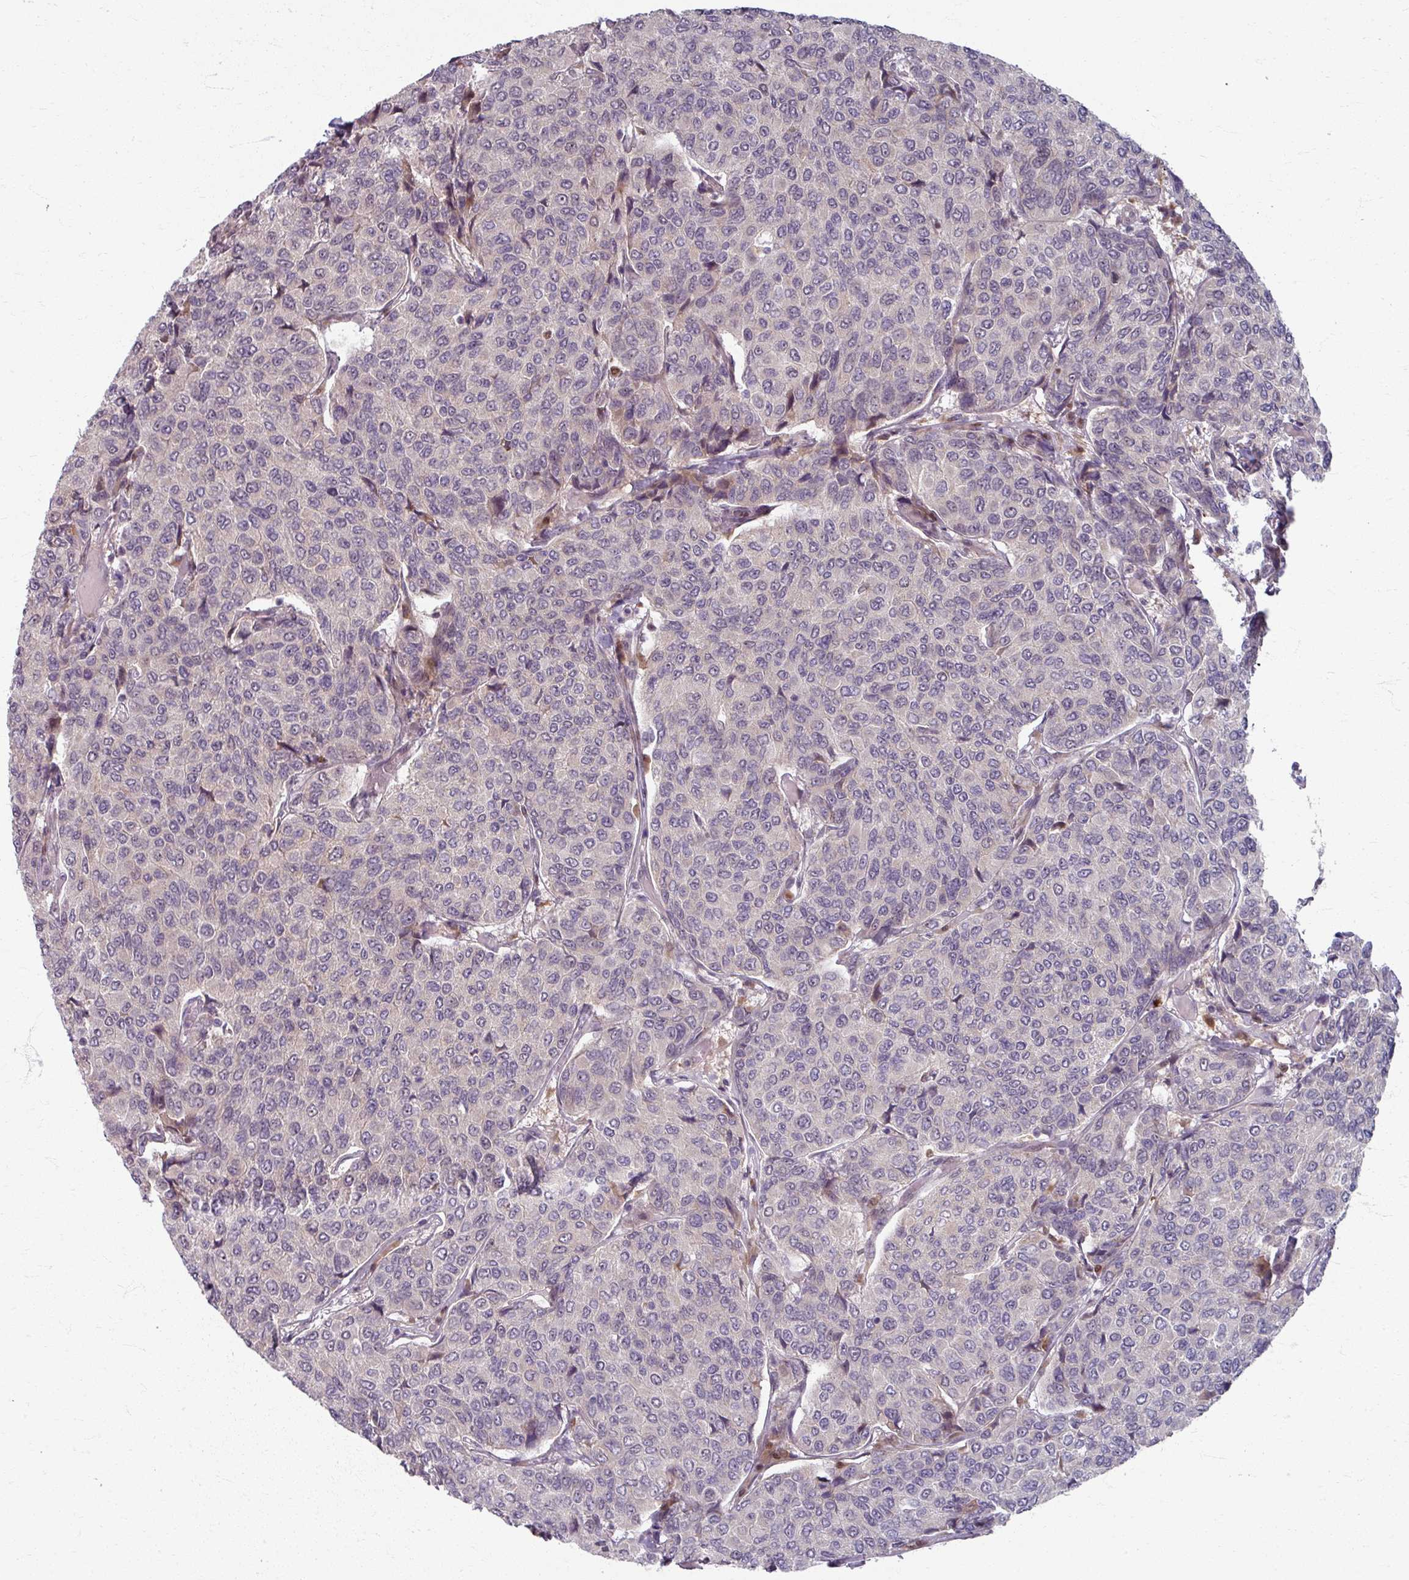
{"staining": {"intensity": "weak", "quantity": "<25%", "location": "cytoplasmic/membranous"}, "tissue": "breast cancer", "cell_type": "Tumor cells", "image_type": "cancer", "snomed": [{"axis": "morphology", "description": "Duct carcinoma"}, {"axis": "topography", "description": "Breast"}], "caption": "High magnification brightfield microscopy of breast invasive ductal carcinoma stained with DAB (3,3'-diaminobenzidine) (brown) and counterstained with hematoxylin (blue): tumor cells show no significant staining.", "gene": "KLC3", "patient": {"sex": "female", "age": 55}}